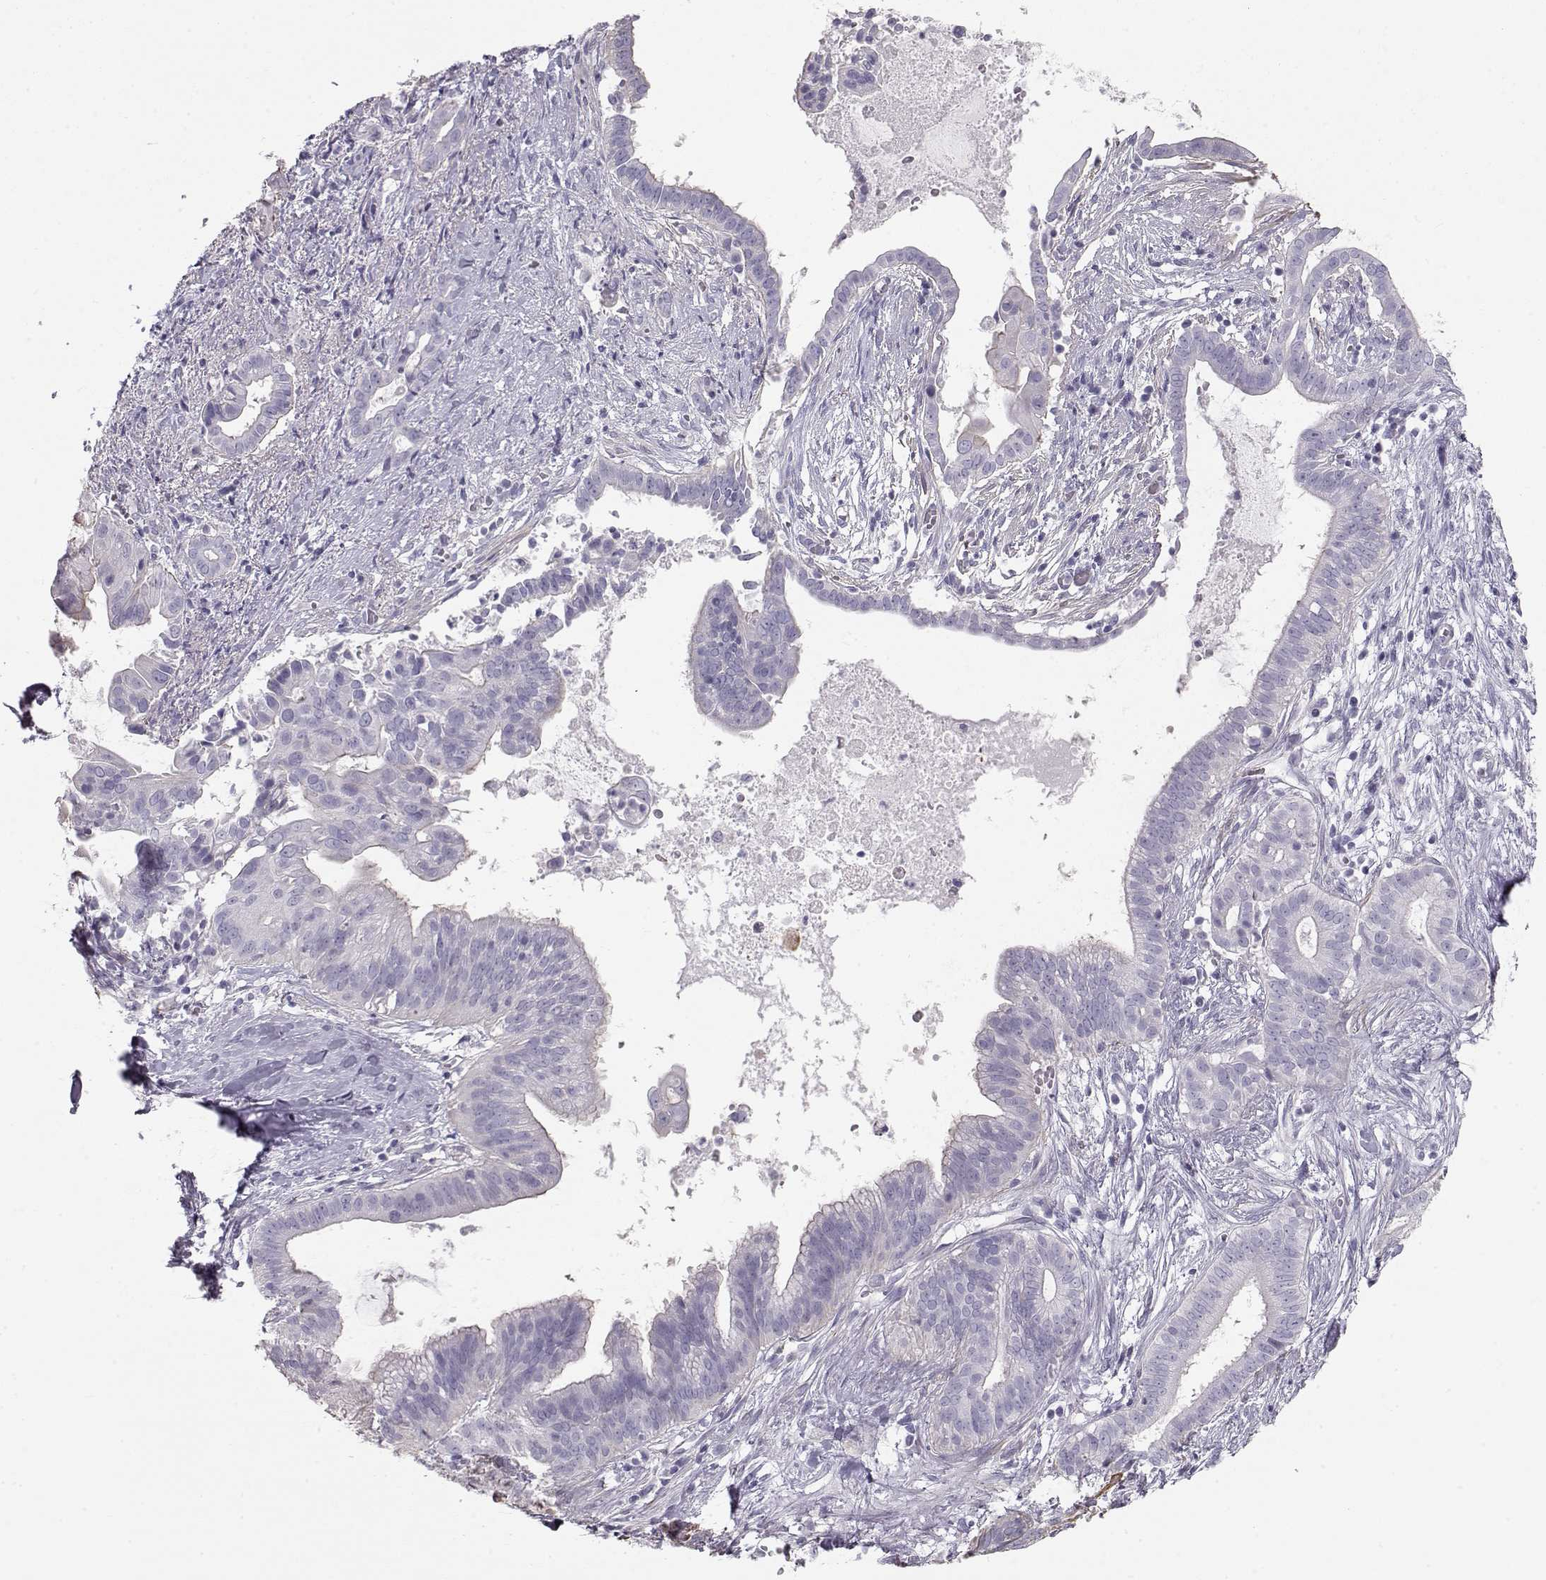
{"staining": {"intensity": "negative", "quantity": "none", "location": "none"}, "tissue": "pancreatic cancer", "cell_type": "Tumor cells", "image_type": "cancer", "snomed": [{"axis": "morphology", "description": "Adenocarcinoma, NOS"}, {"axis": "topography", "description": "Pancreas"}], "caption": "An IHC micrograph of pancreatic cancer is shown. There is no staining in tumor cells of pancreatic cancer.", "gene": "SLITRK3", "patient": {"sex": "male", "age": 61}}